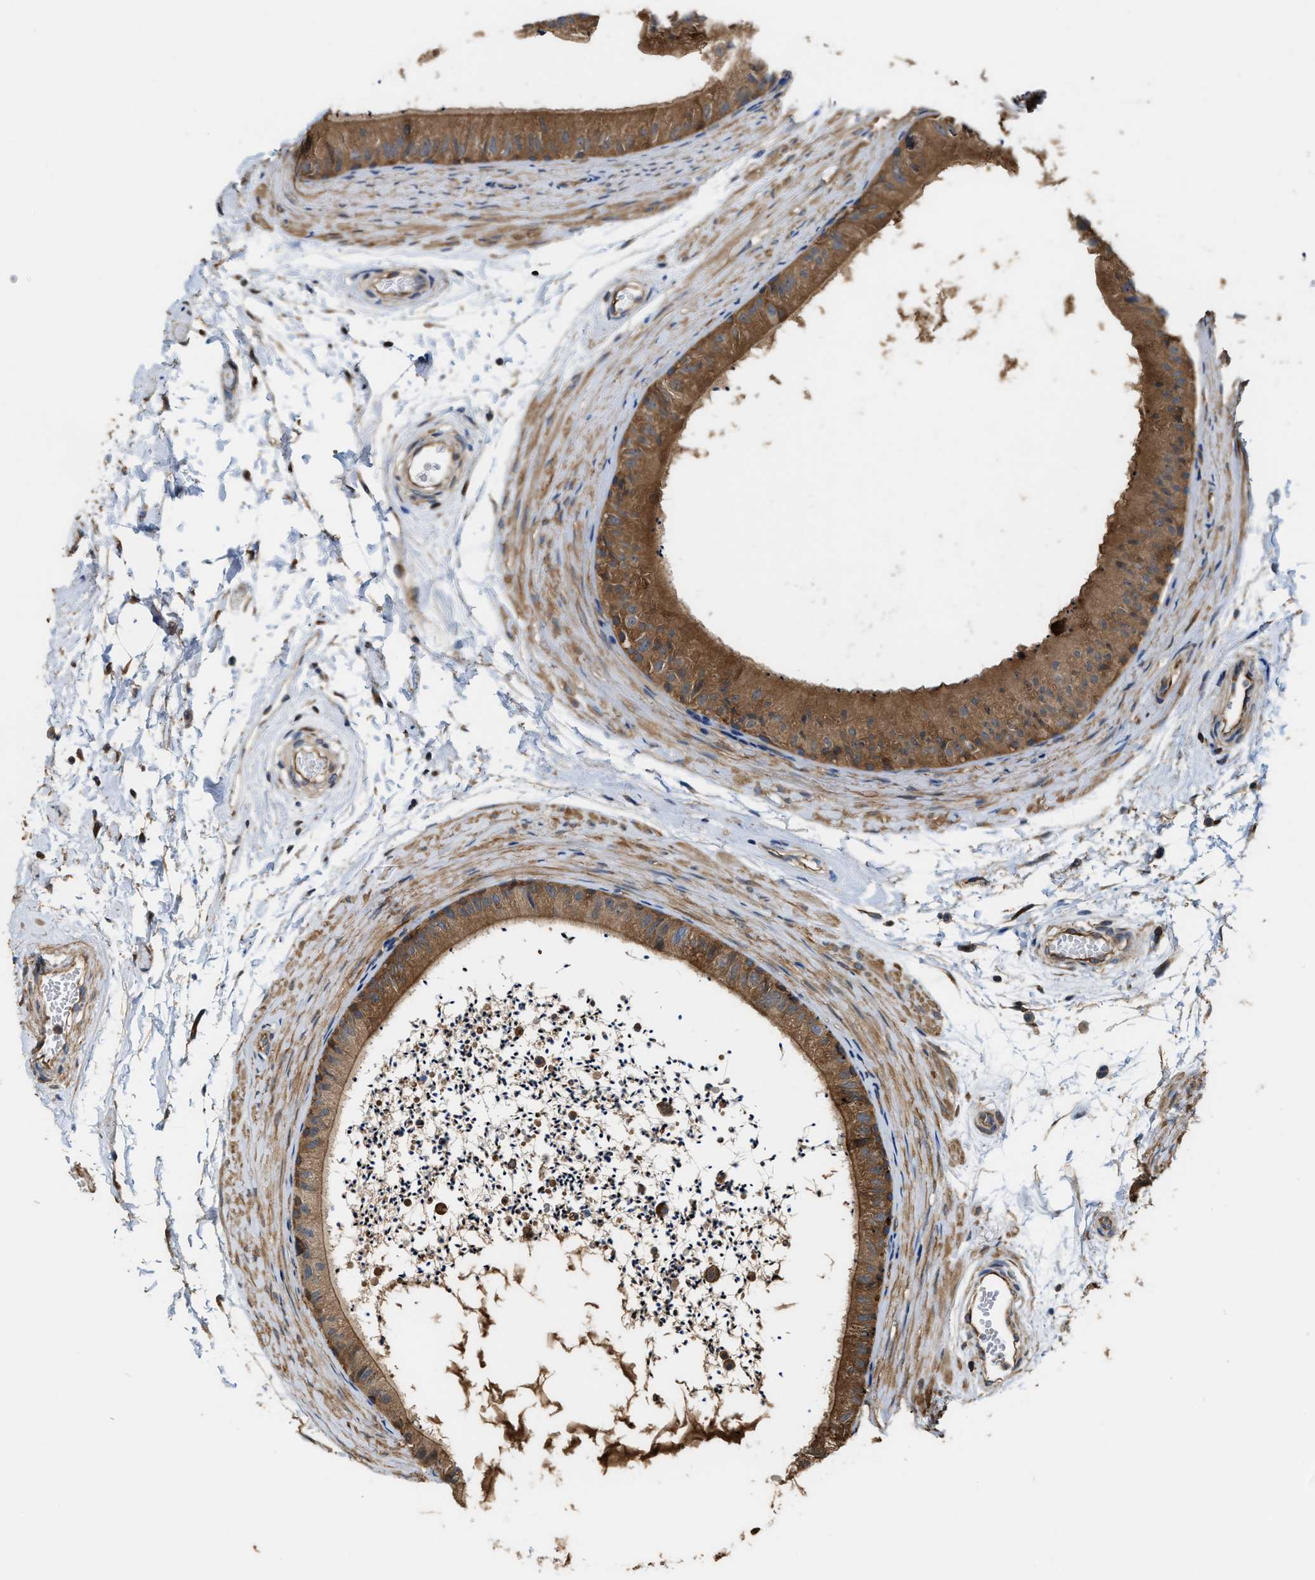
{"staining": {"intensity": "moderate", "quantity": ">75%", "location": "cytoplasmic/membranous"}, "tissue": "epididymis", "cell_type": "Glandular cells", "image_type": "normal", "snomed": [{"axis": "morphology", "description": "Normal tissue, NOS"}, {"axis": "topography", "description": "Epididymis"}], "caption": "Immunohistochemical staining of unremarkable human epididymis exhibits >75% levels of moderate cytoplasmic/membranous protein expression in about >75% of glandular cells.", "gene": "ATIC", "patient": {"sex": "male", "age": 56}}